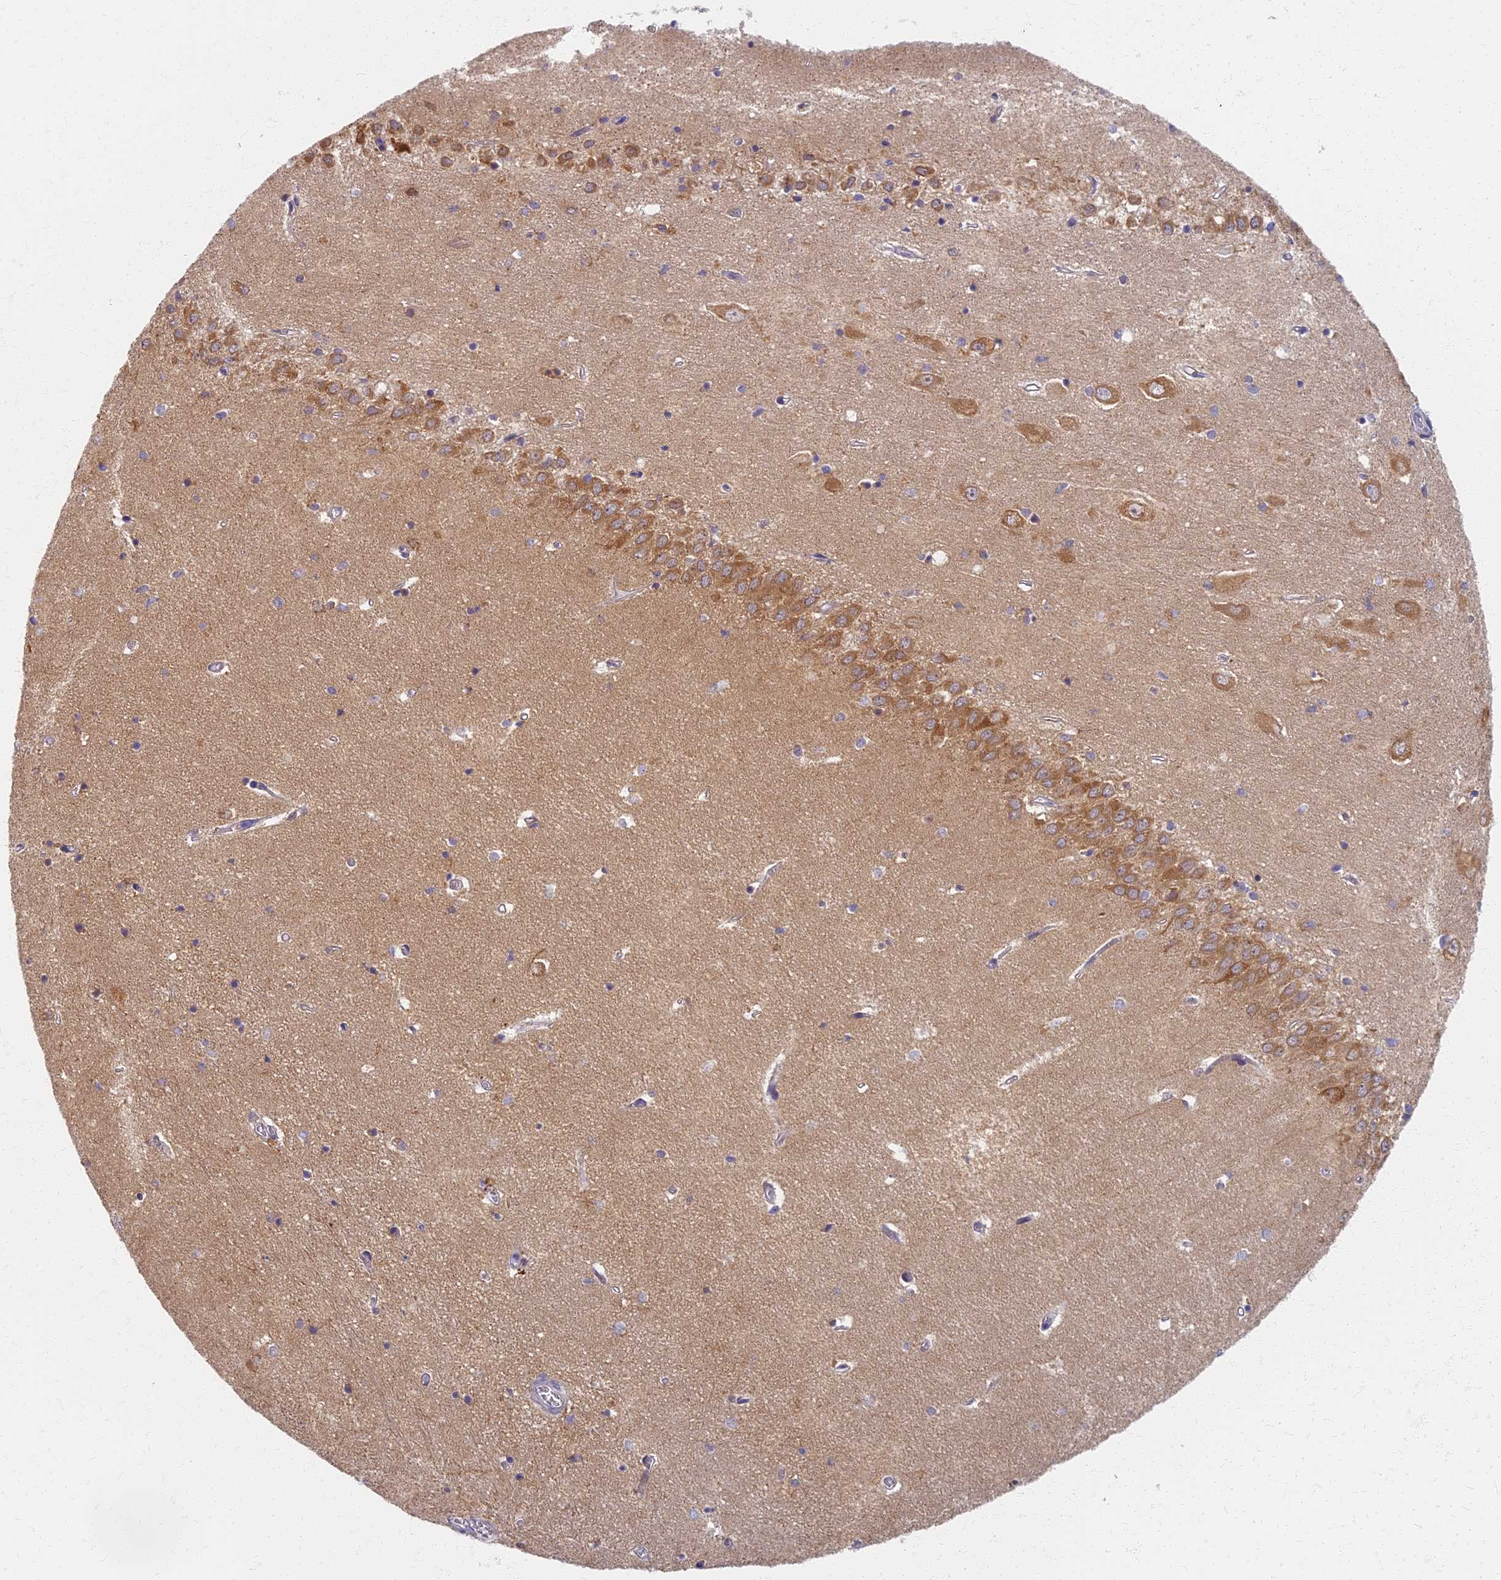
{"staining": {"intensity": "weak", "quantity": "<25%", "location": "cytoplasmic/membranous"}, "tissue": "hippocampus", "cell_type": "Glial cells", "image_type": "normal", "snomed": [{"axis": "morphology", "description": "Normal tissue, NOS"}, {"axis": "topography", "description": "Hippocampus"}], "caption": "A high-resolution histopathology image shows immunohistochemistry staining of benign hippocampus, which displays no significant positivity in glial cells.", "gene": "MRPS25", "patient": {"sex": "female", "age": 64}}